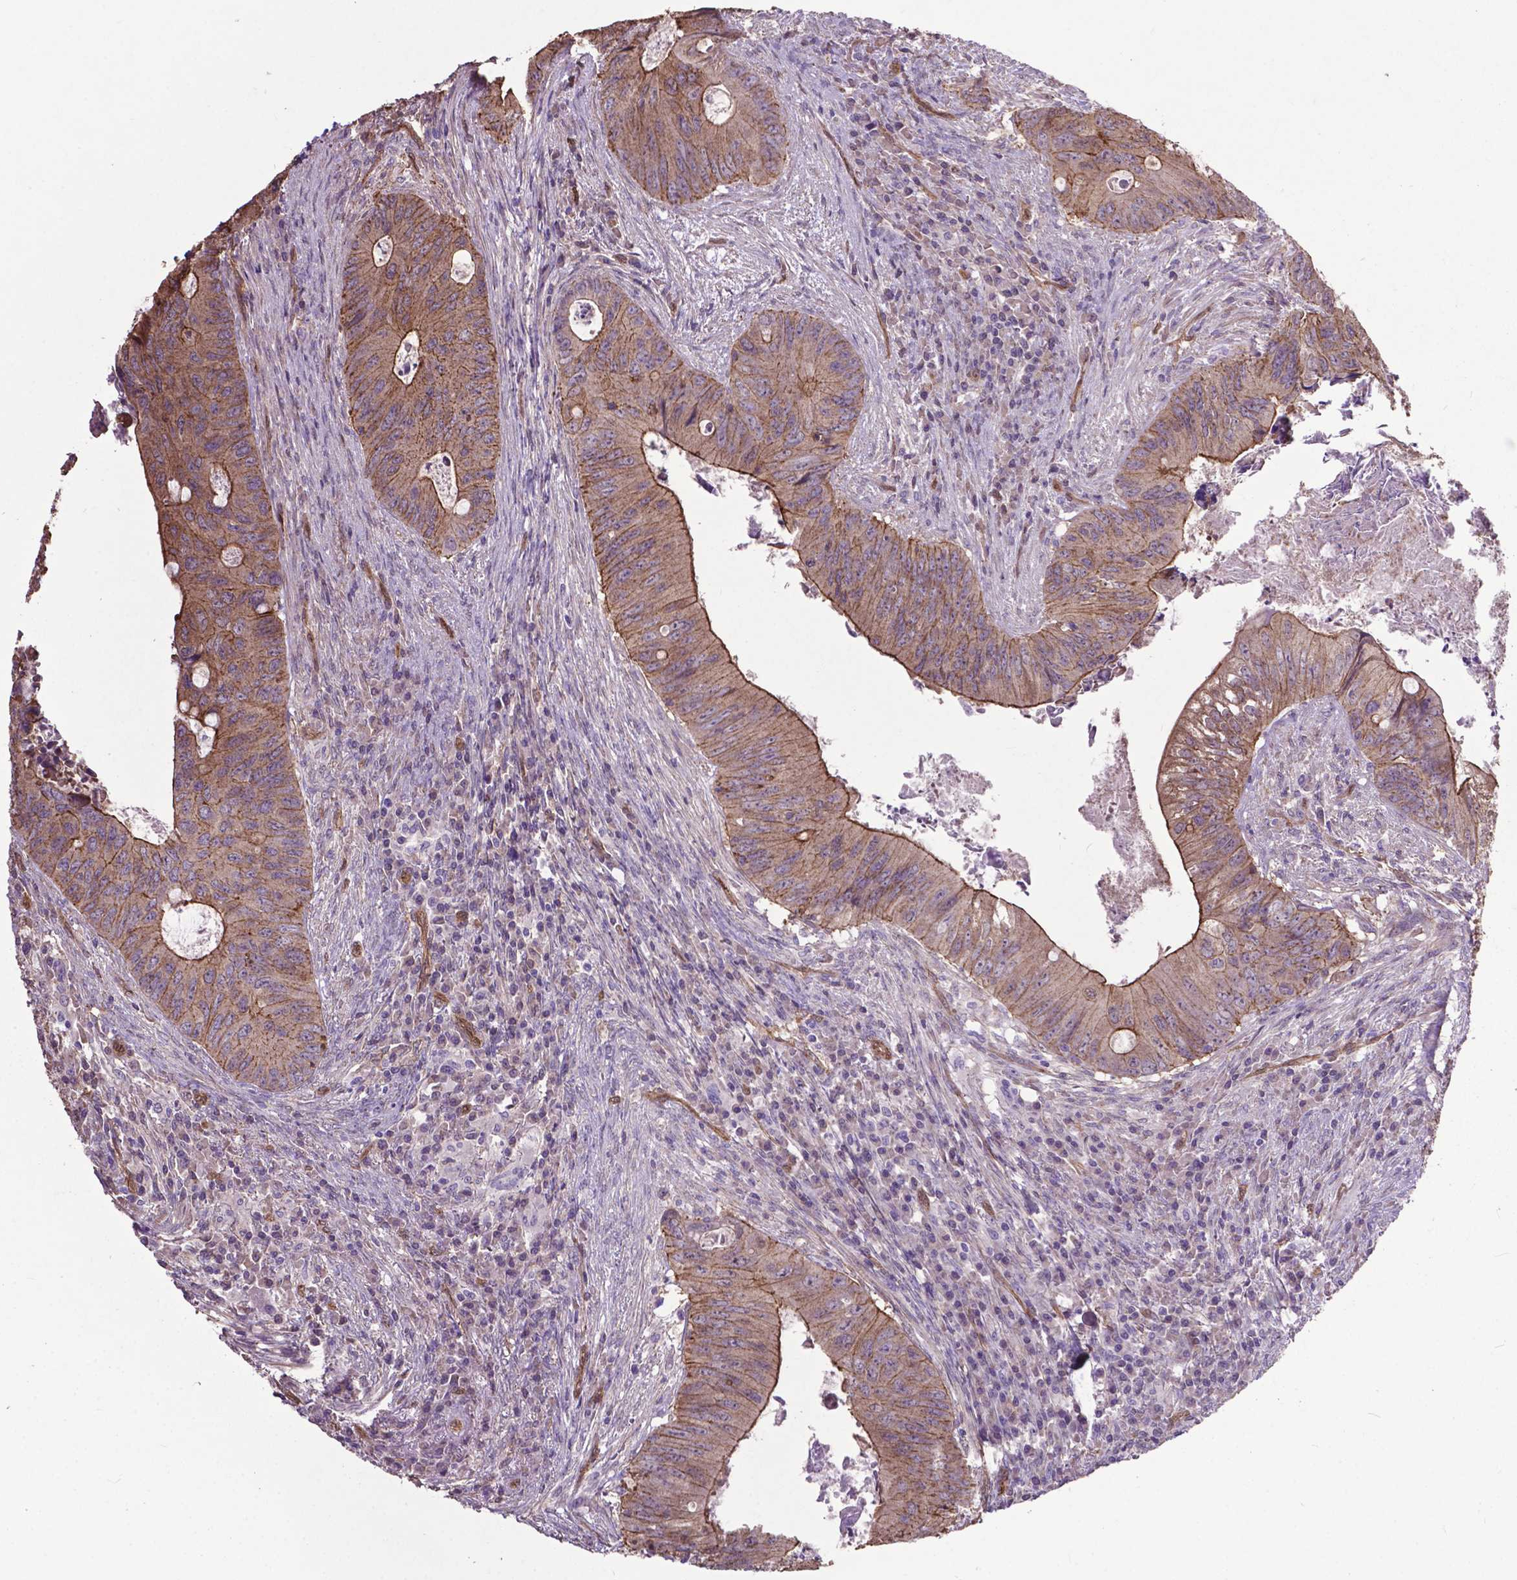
{"staining": {"intensity": "moderate", "quantity": "25%-75%", "location": "cytoplasmic/membranous"}, "tissue": "colorectal cancer", "cell_type": "Tumor cells", "image_type": "cancer", "snomed": [{"axis": "morphology", "description": "Adenocarcinoma, NOS"}, {"axis": "topography", "description": "Colon"}], "caption": "This is an image of immunohistochemistry (IHC) staining of colorectal cancer, which shows moderate staining in the cytoplasmic/membranous of tumor cells.", "gene": "PDLIM1", "patient": {"sex": "female", "age": 74}}